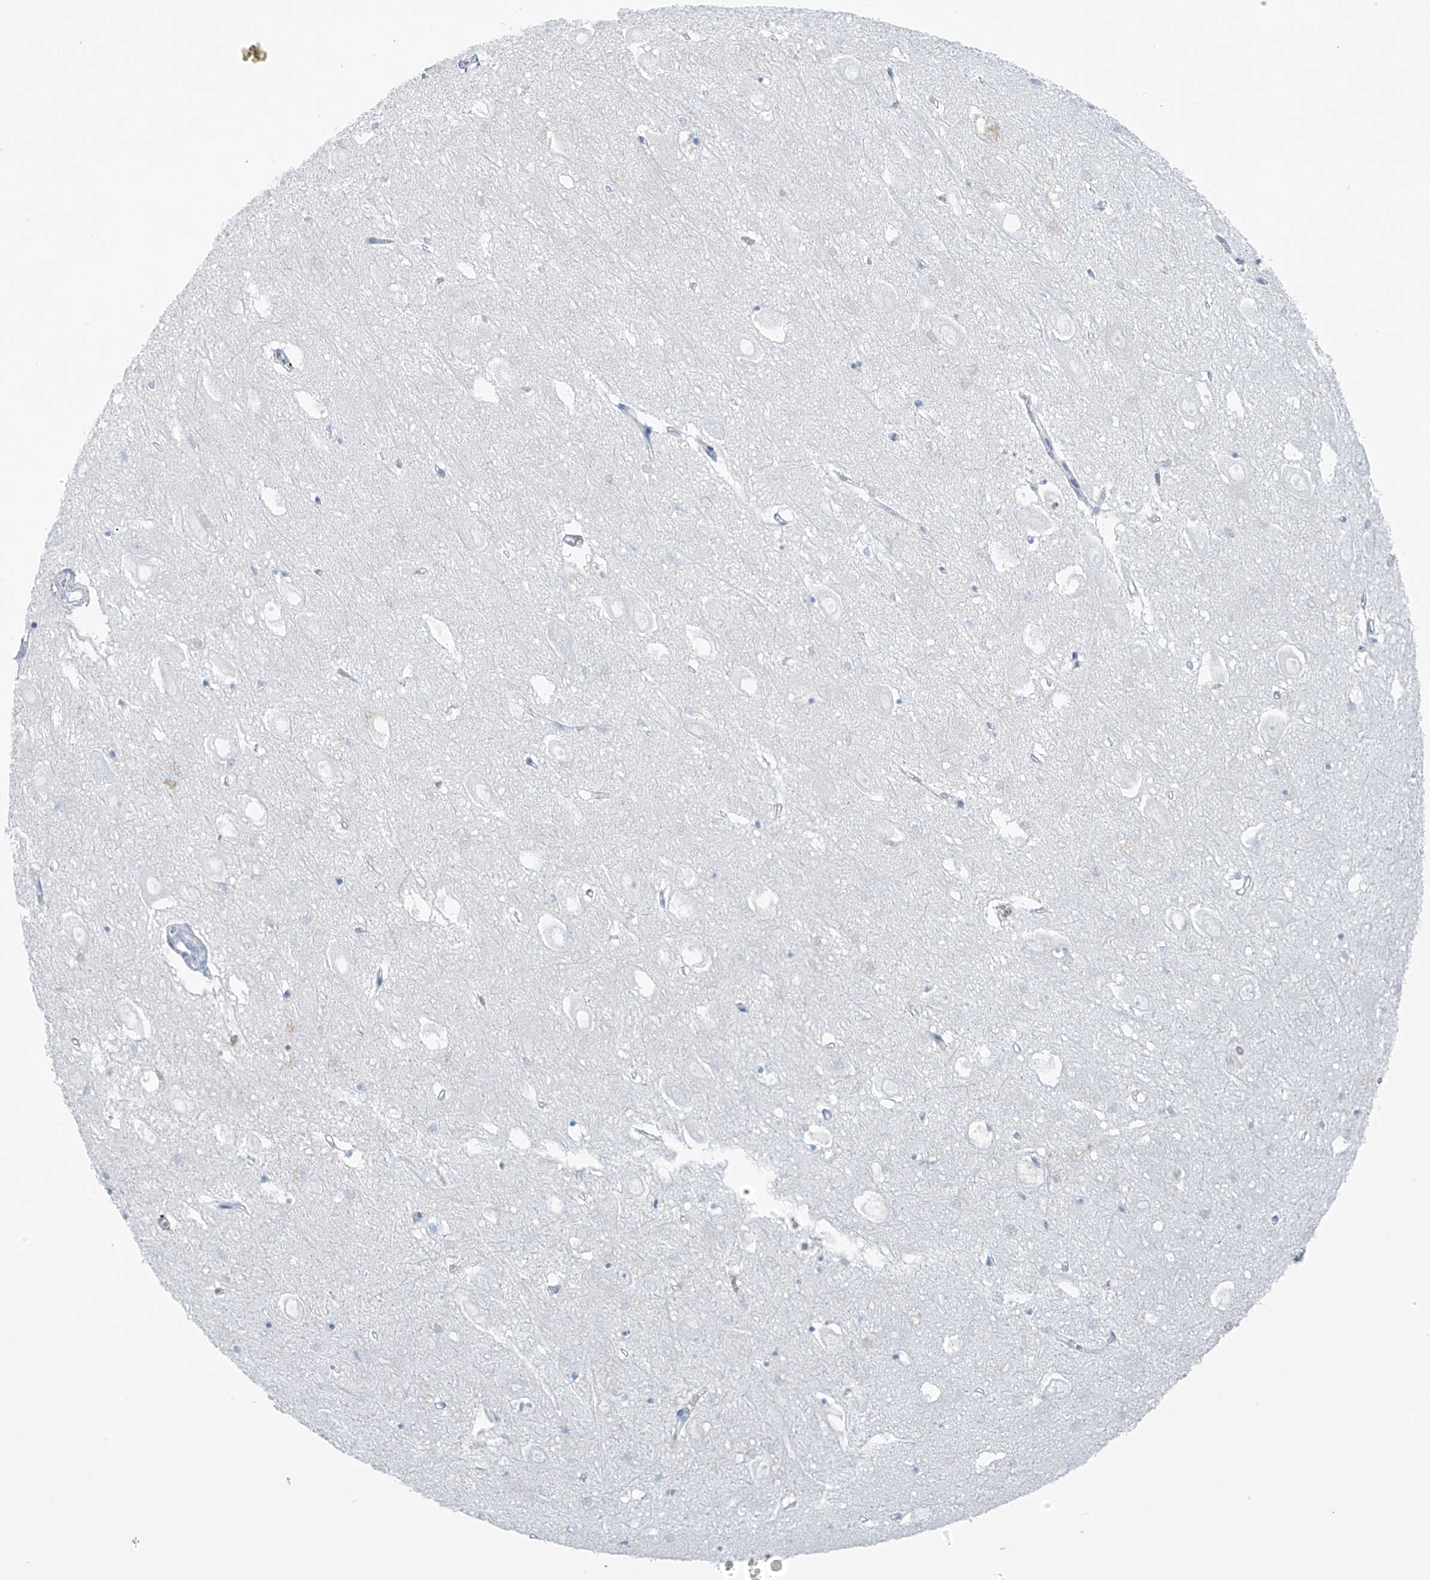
{"staining": {"intensity": "negative", "quantity": "none", "location": "none"}, "tissue": "hippocampus", "cell_type": "Glial cells", "image_type": "normal", "snomed": [{"axis": "morphology", "description": "Normal tissue, NOS"}, {"axis": "topography", "description": "Hippocampus"}], "caption": "There is no significant positivity in glial cells of hippocampus. The staining was performed using DAB to visualize the protein expression in brown, while the nuclei were stained in blue with hematoxylin (Magnification: 20x).", "gene": "SLC25A43", "patient": {"sex": "female", "age": 64}}